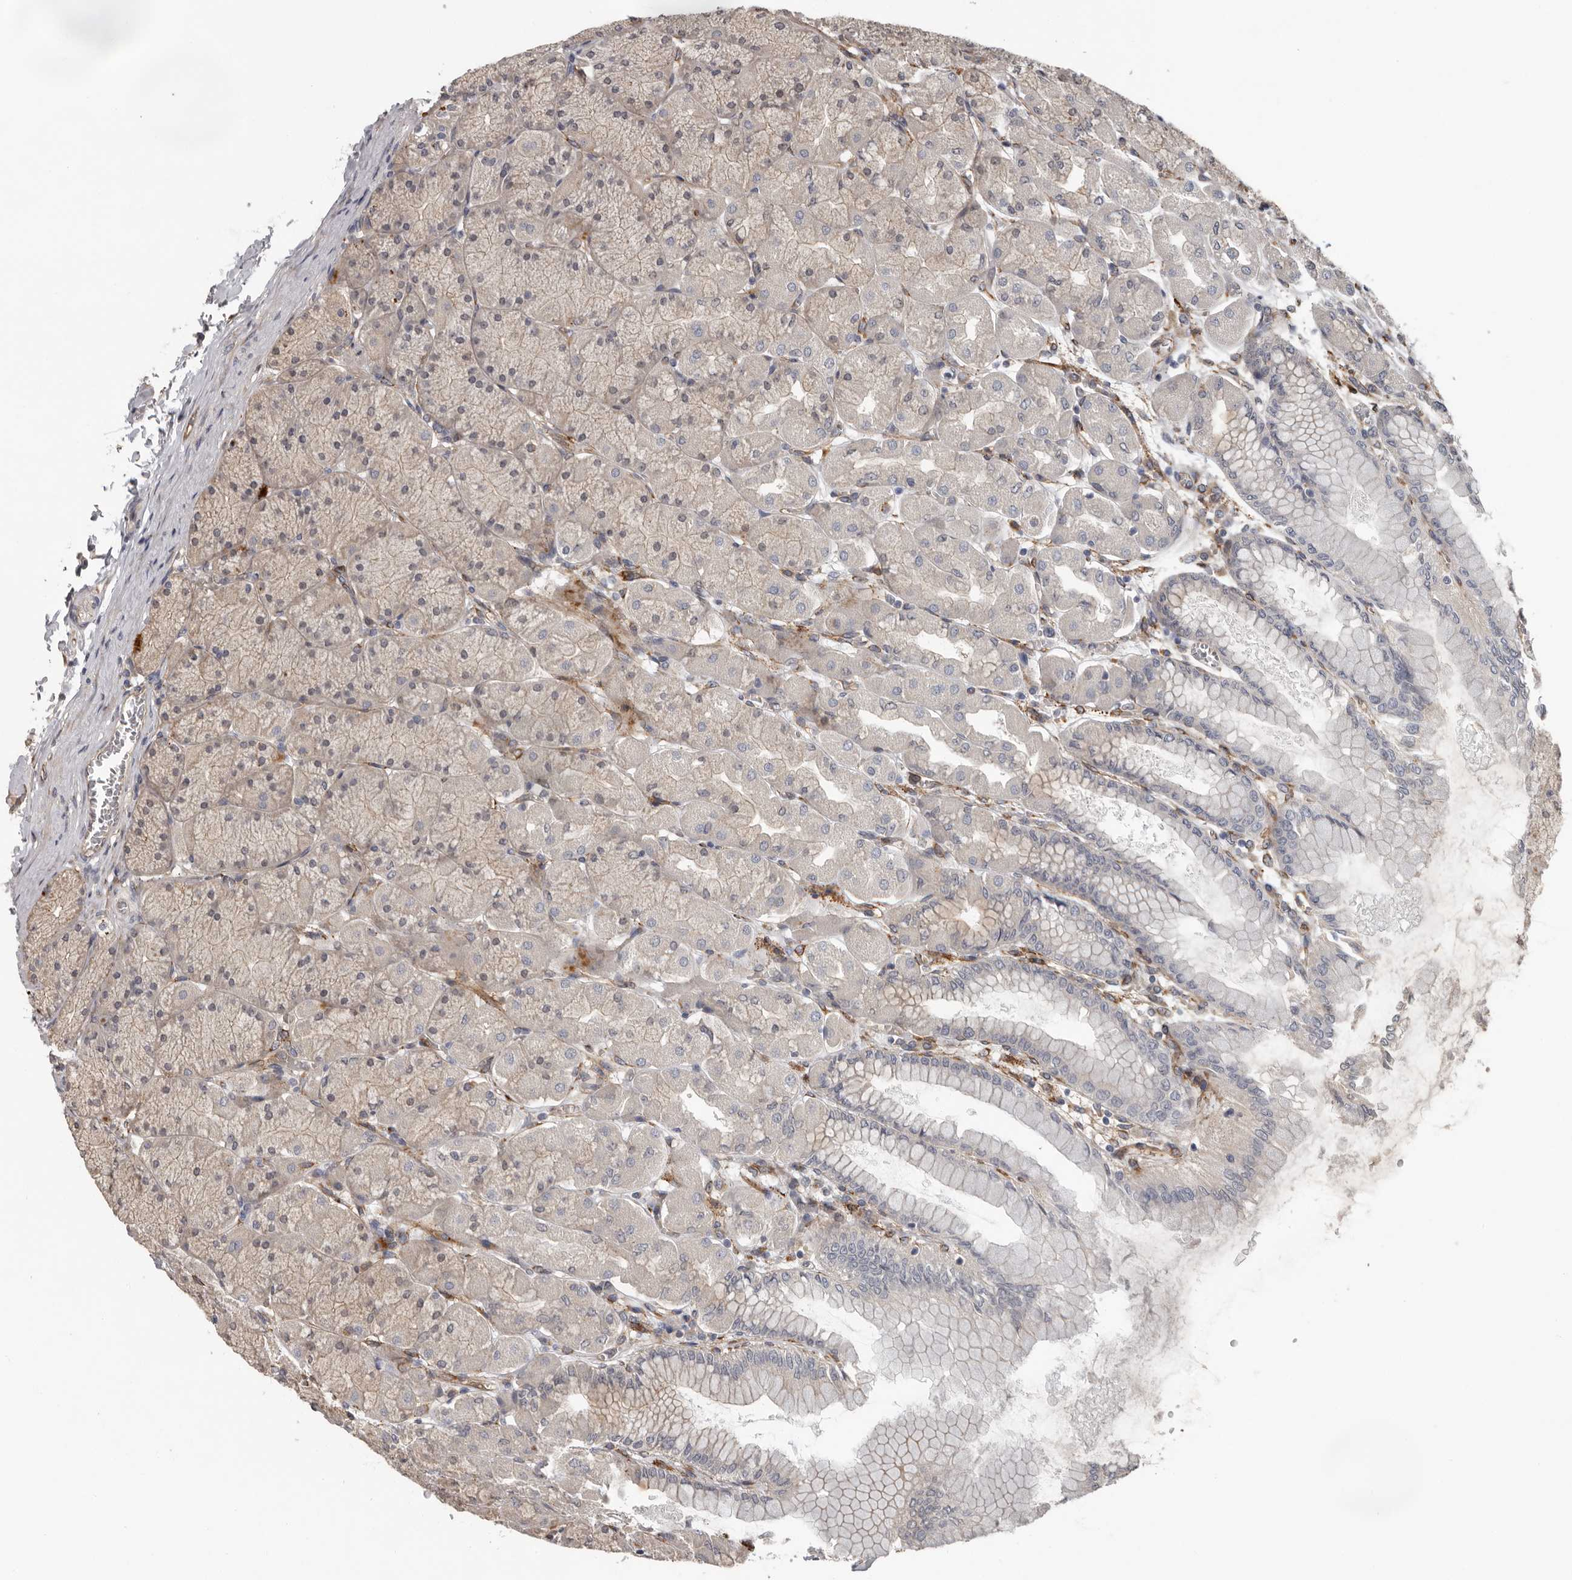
{"staining": {"intensity": "moderate", "quantity": "25%-75%", "location": "cytoplasmic/membranous,nuclear"}, "tissue": "stomach", "cell_type": "Glandular cells", "image_type": "normal", "snomed": [{"axis": "morphology", "description": "Normal tissue, NOS"}, {"axis": "topography", "description": "Stomach, upper"}], "caption": "This histopathology image exhibits IHC staining of benign stomach, with medium moderate cytoplasmic/membranous,nuclear positivity in approximately 25%-75% of glandular cells.", "gene": "MTF1", "patient": {"sex": "female", "age": 56}}